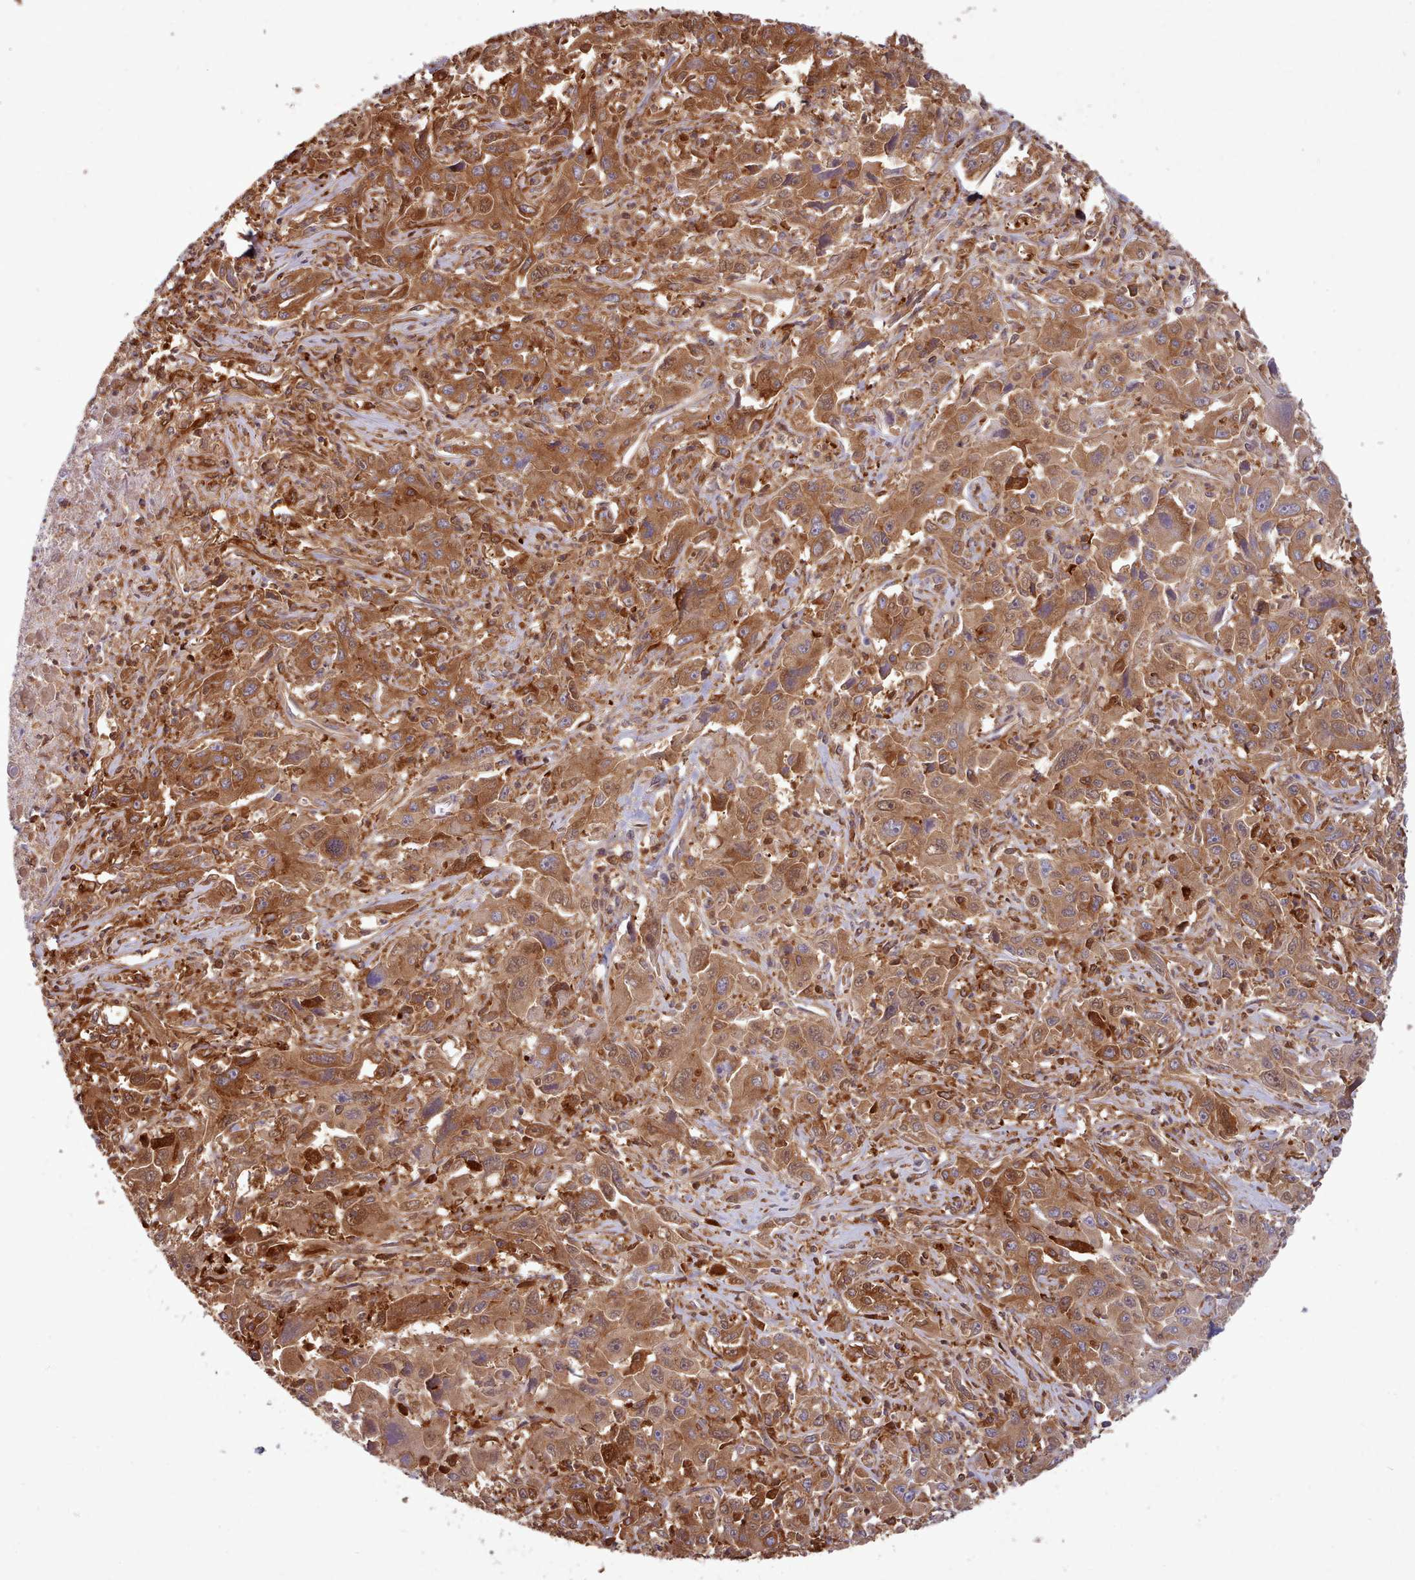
{"staining": {"intensity": "moderate", "quantity": ">75%", "location": "cytoplasmic/membranous"}, "tissue": "liver cancer", "cell_type": "Tumor cells", "image_type": "cancer", "snomed": [{"axis": "morphology", "description": "Carcinoma, Hepatocellular, NOS"}, {"axis": "topography", "description": "Liver"}], "caption": "Human liver cancer stained with a protein marker reveals moderate staining in tumor cells.", "gene": "SLC4A9", "patient": {"sex": "male", "age": 63}}